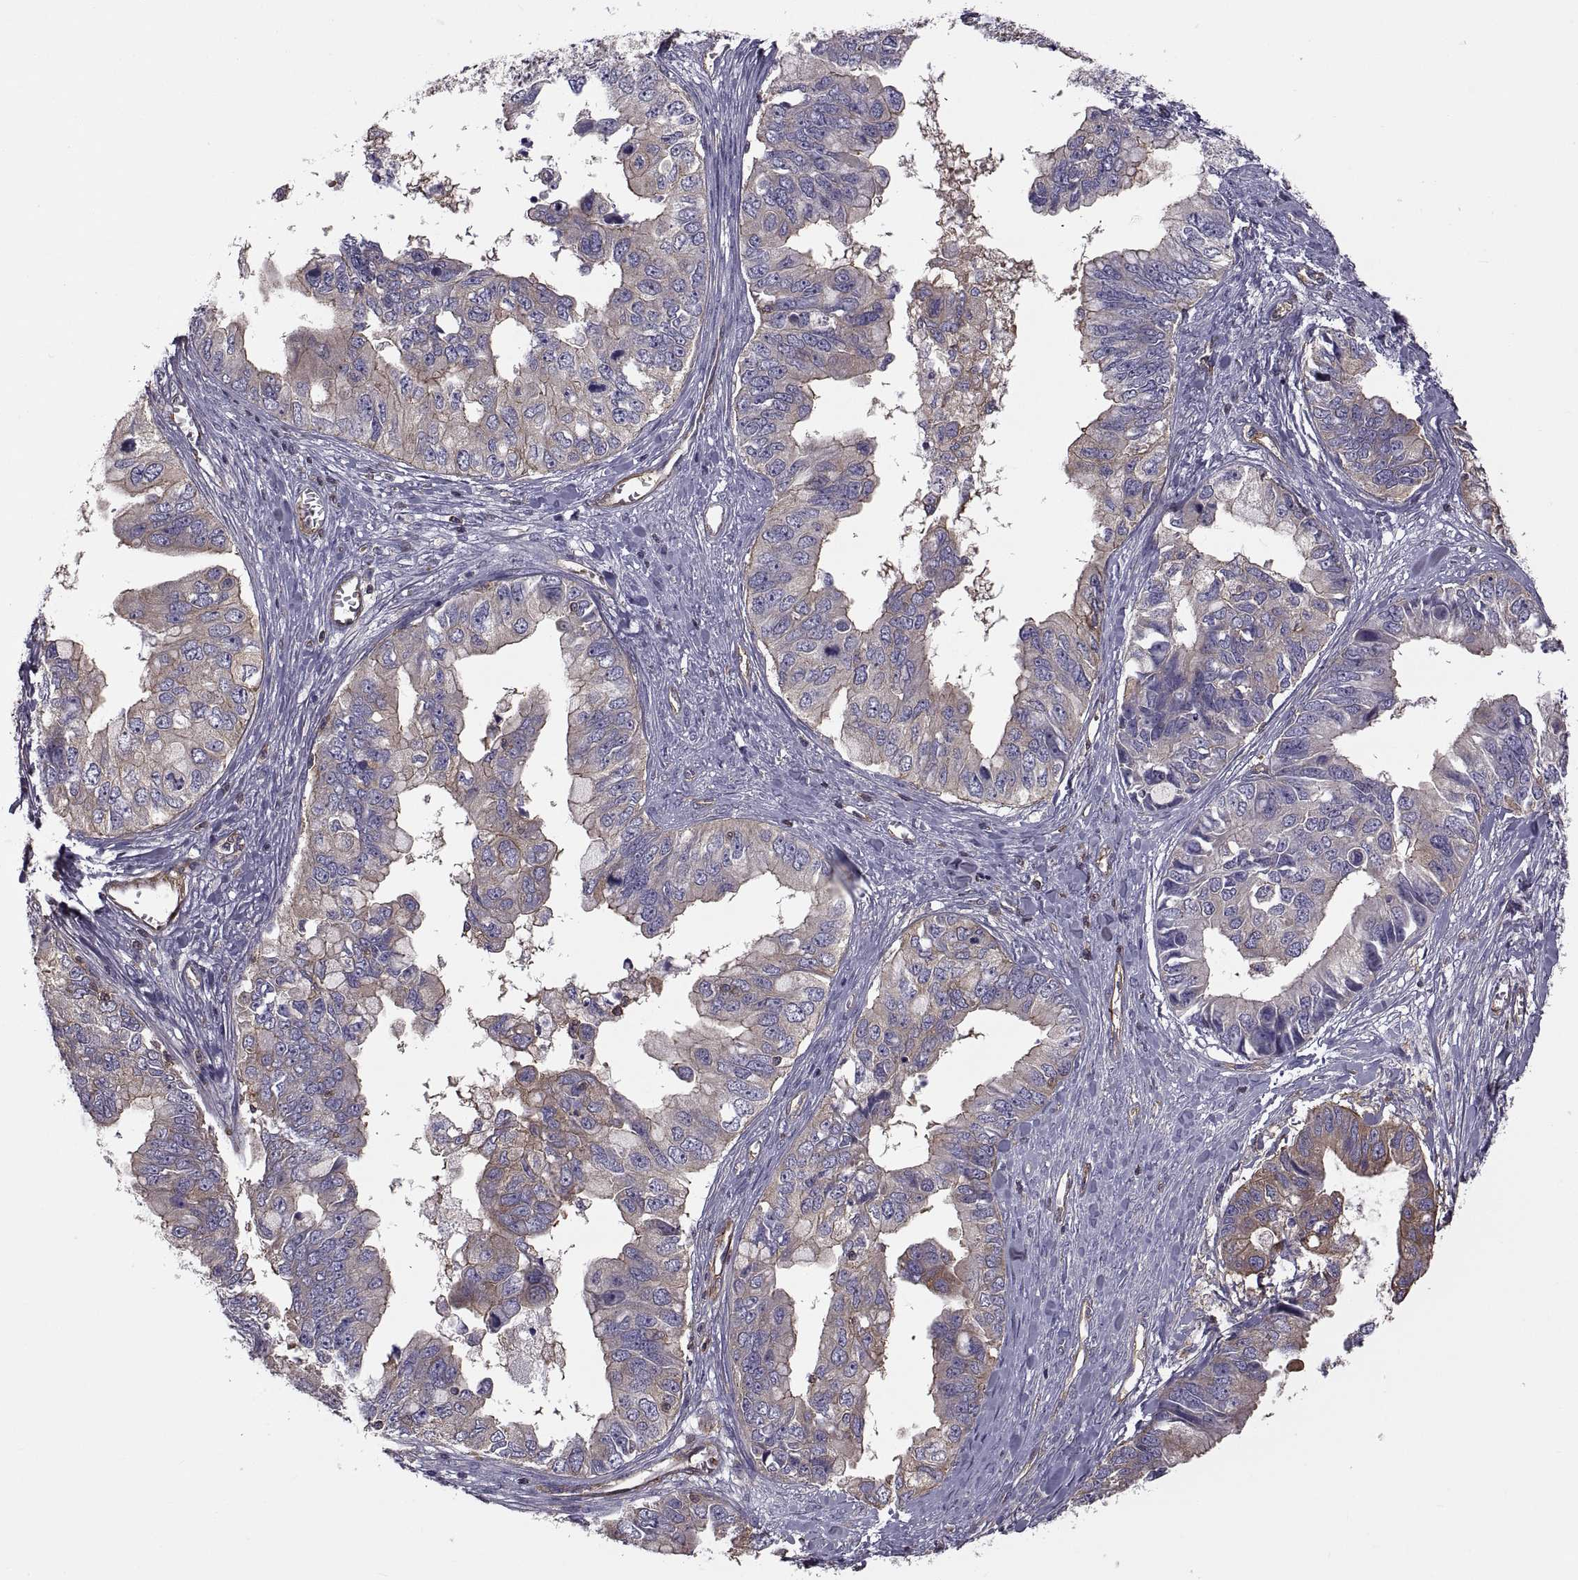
{"staining": {"intensity": "moderate", "quantity": "<25%", "location": "cytoplasmic/membranous"}, "tissue": "ovarian cancer", "cell_type": "Tumor cells", "image_type": "cancer", "snomed": [{"axis": "morphology", "description": "Cystadenocarcinoma, mucinous, NOS"}, {"axis": "topography", "description": "Ovary"}], "caption": "This is a photomicrograph of immunohistochemistry (IHC) staining of mucinous cystadenocarcinoma (ovarian), which shows moderate staining in the cytoplasmic/membranous of tumor cells.", "gene": "MYH9", "patient": {"sex": "female", "age": 76}}